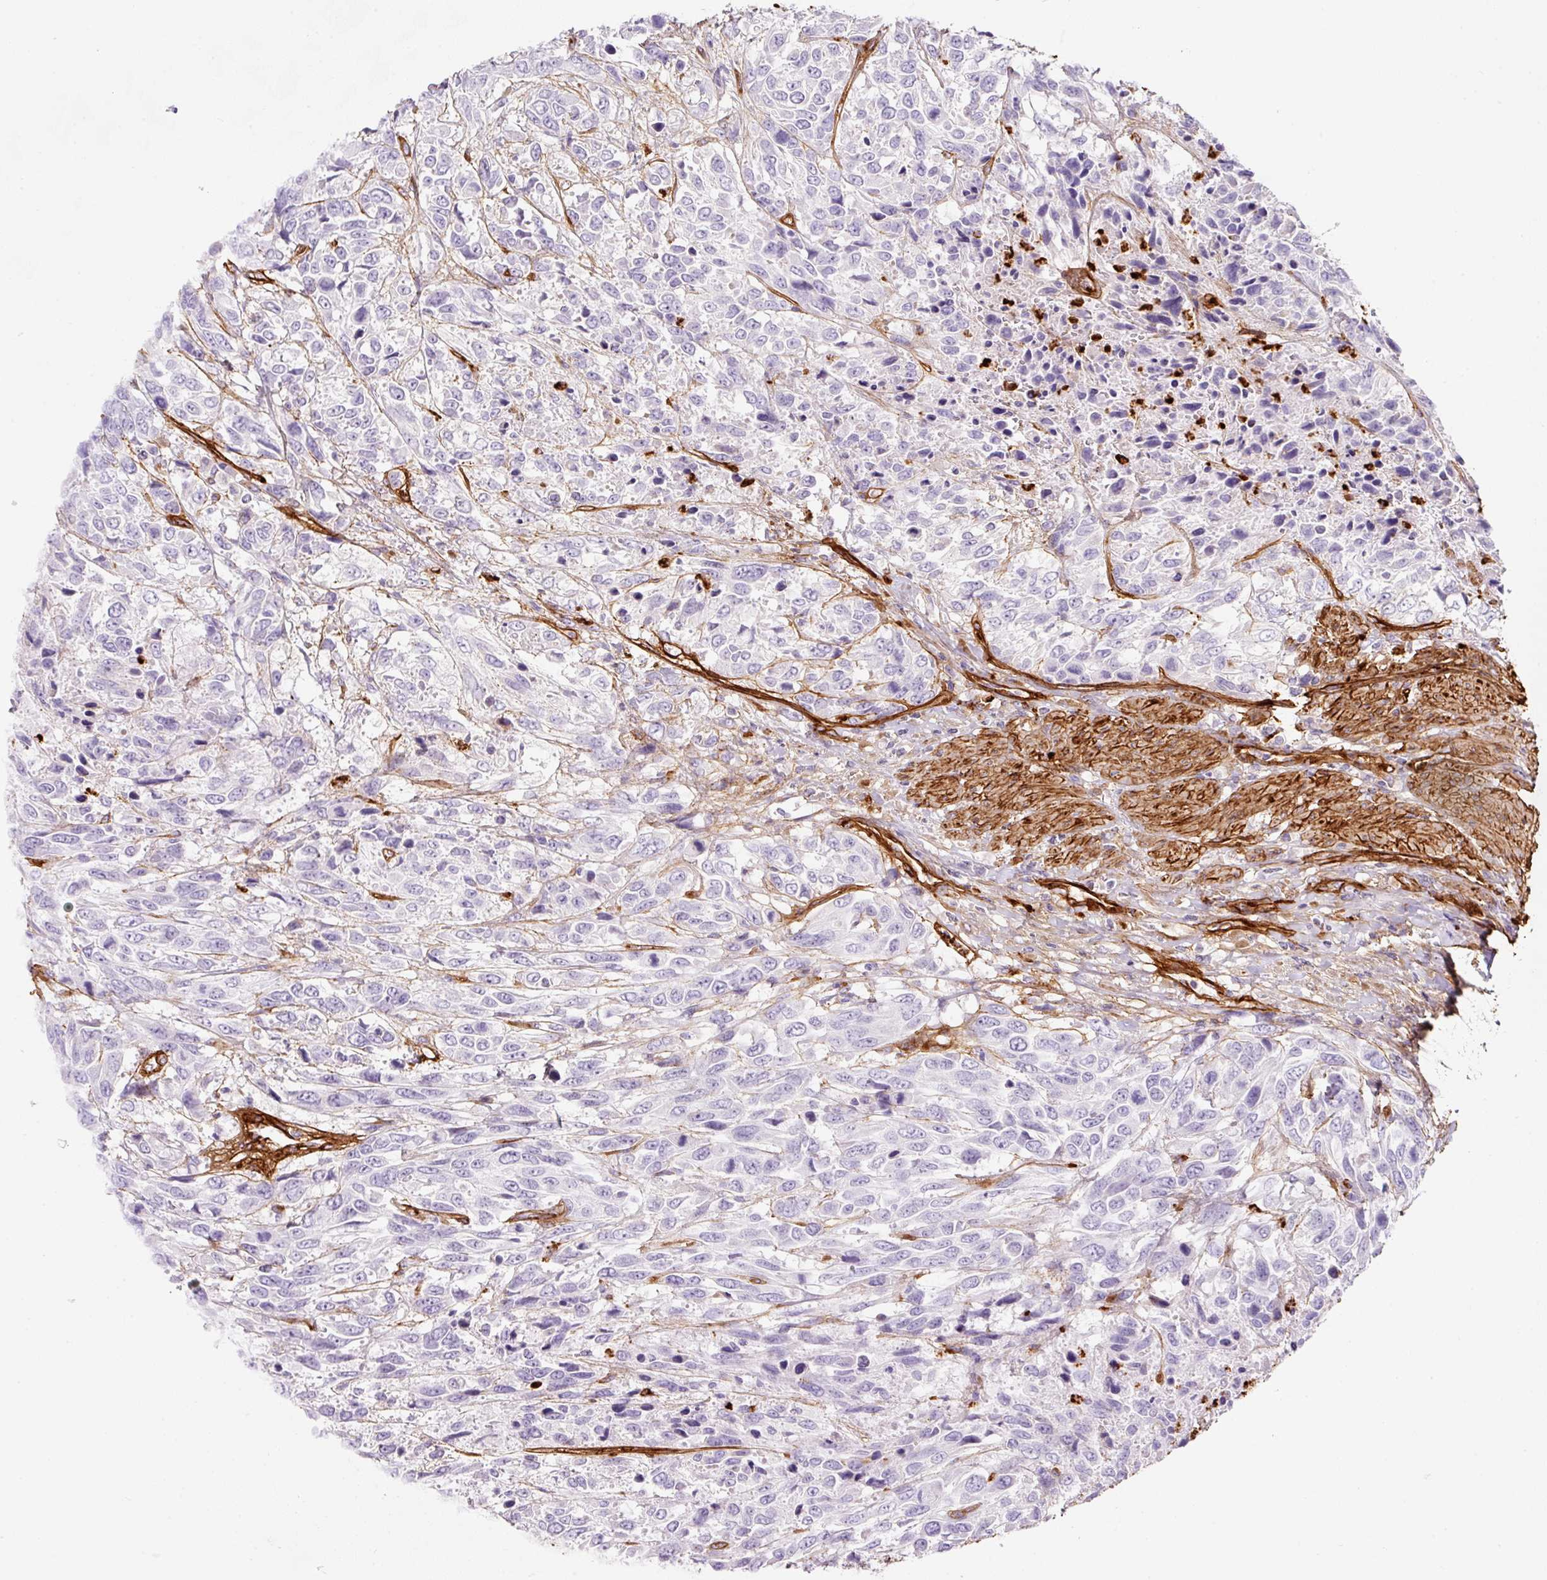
{"staining": {"intensity": "negative", "quantity": "none", "location": "none"}, "tissue": "urothelial cancer", "cell_type": "Tumor cells", "image_type": "cancer", "snomed": [{"axis": "morphology", "description": "Urothelial carcinoma, High grade"}, {"axis": "topography", "description": "Urinary bladder"}], "caption": "Human urothelial cancer stained for a protein using immunohistochemistry (IHC) reveals no positivity in tumor cells.", "gene": "LOXL4", "patient": {"sex": "female", "age": 70}}